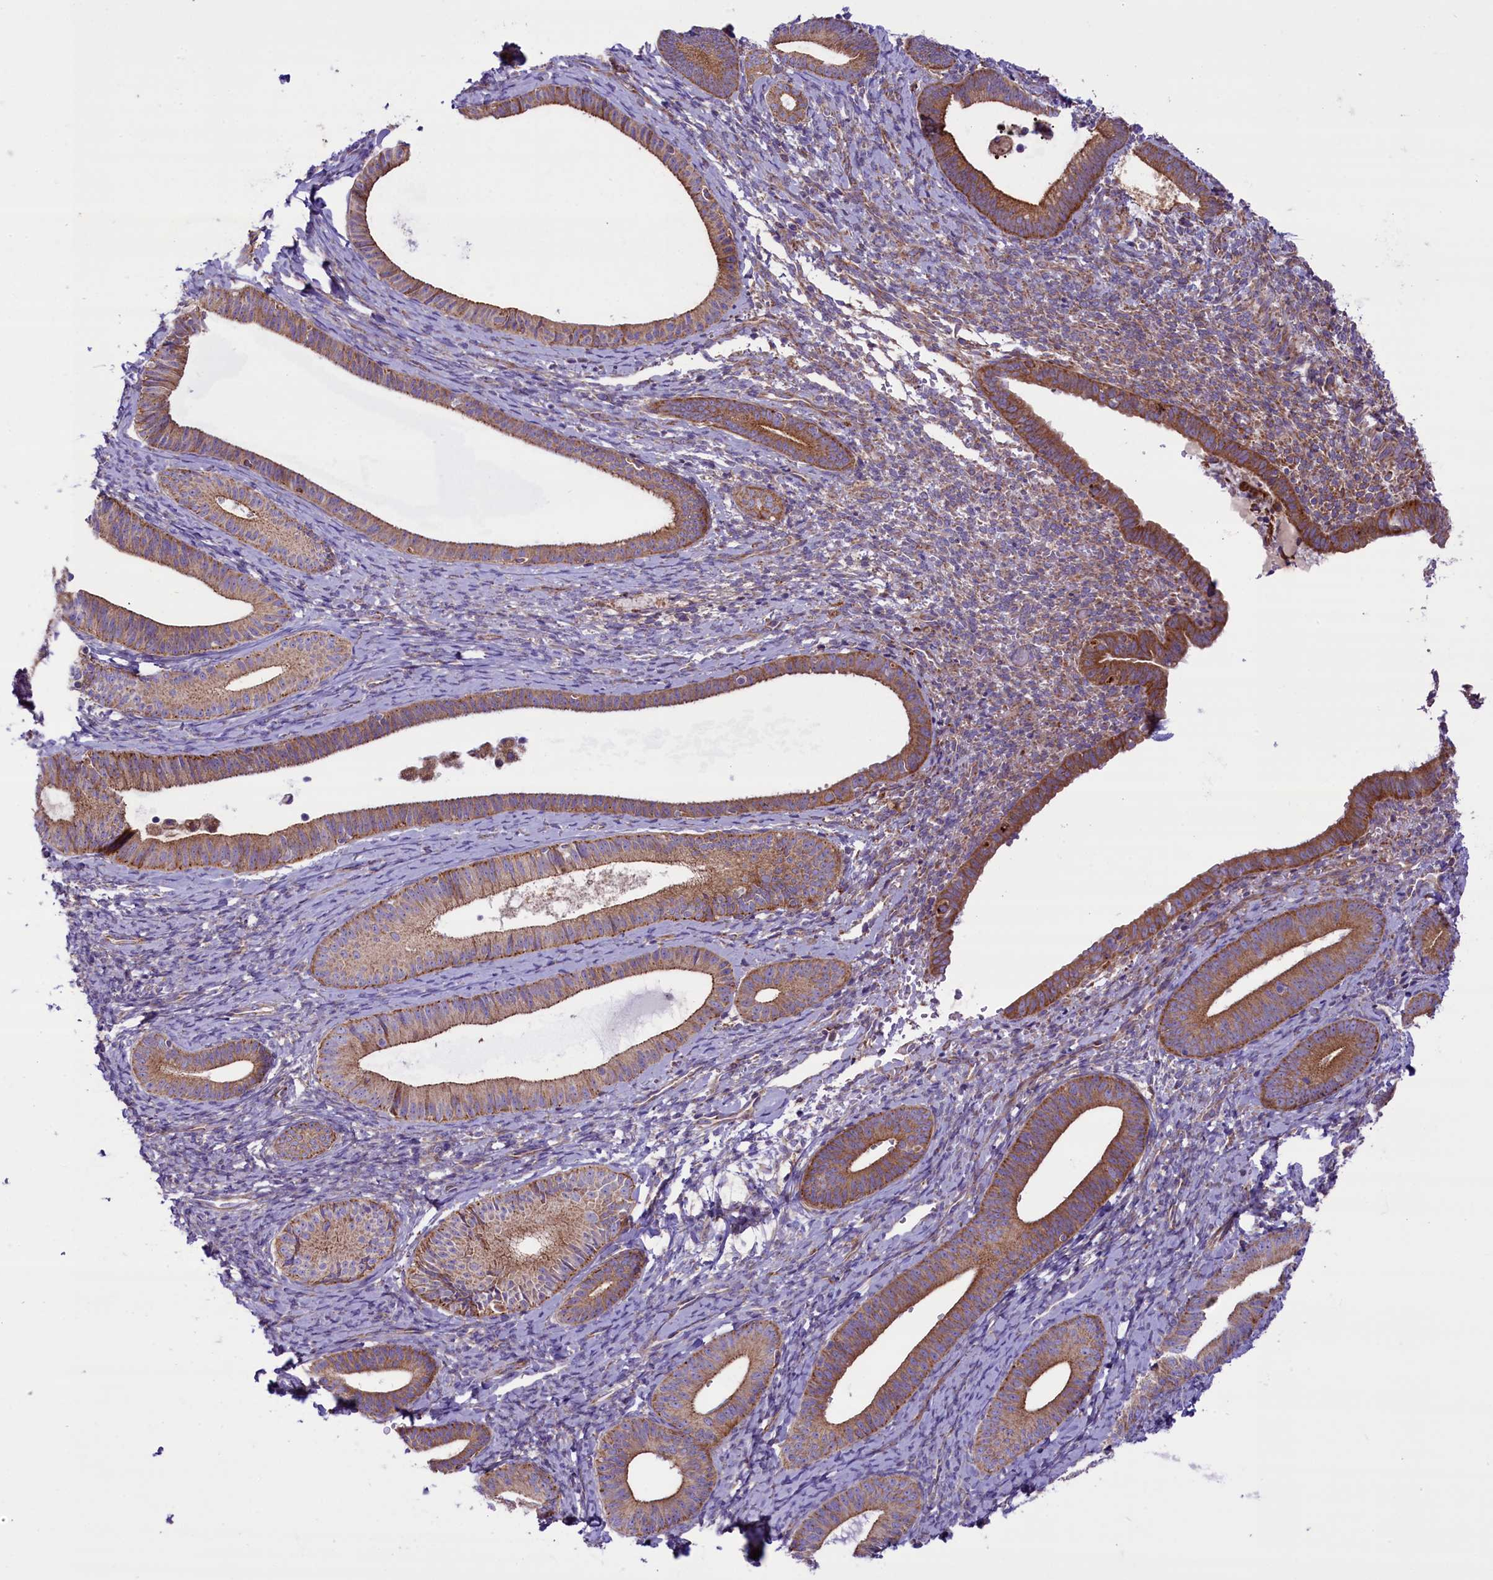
{"staining": {"intensity": "weak", "quantity": "<25%", "location": "cytoplasmic/membranous"}, "tissue": "endometrium", "cell_type": "Cells in endometrial stroma", "image_type": "normal", "snomed": [{"axis": "morphology", "description": "Normal tissue, NOS"}, {"axis": "topography", "description": "Endometrium"}], "caption": "Photomicrograph shows no significant protein staining in cells in endometrial stroma of normal endometrium.", "gene": "PTPRU", "patient": {"sex": "female", "age": 65}}